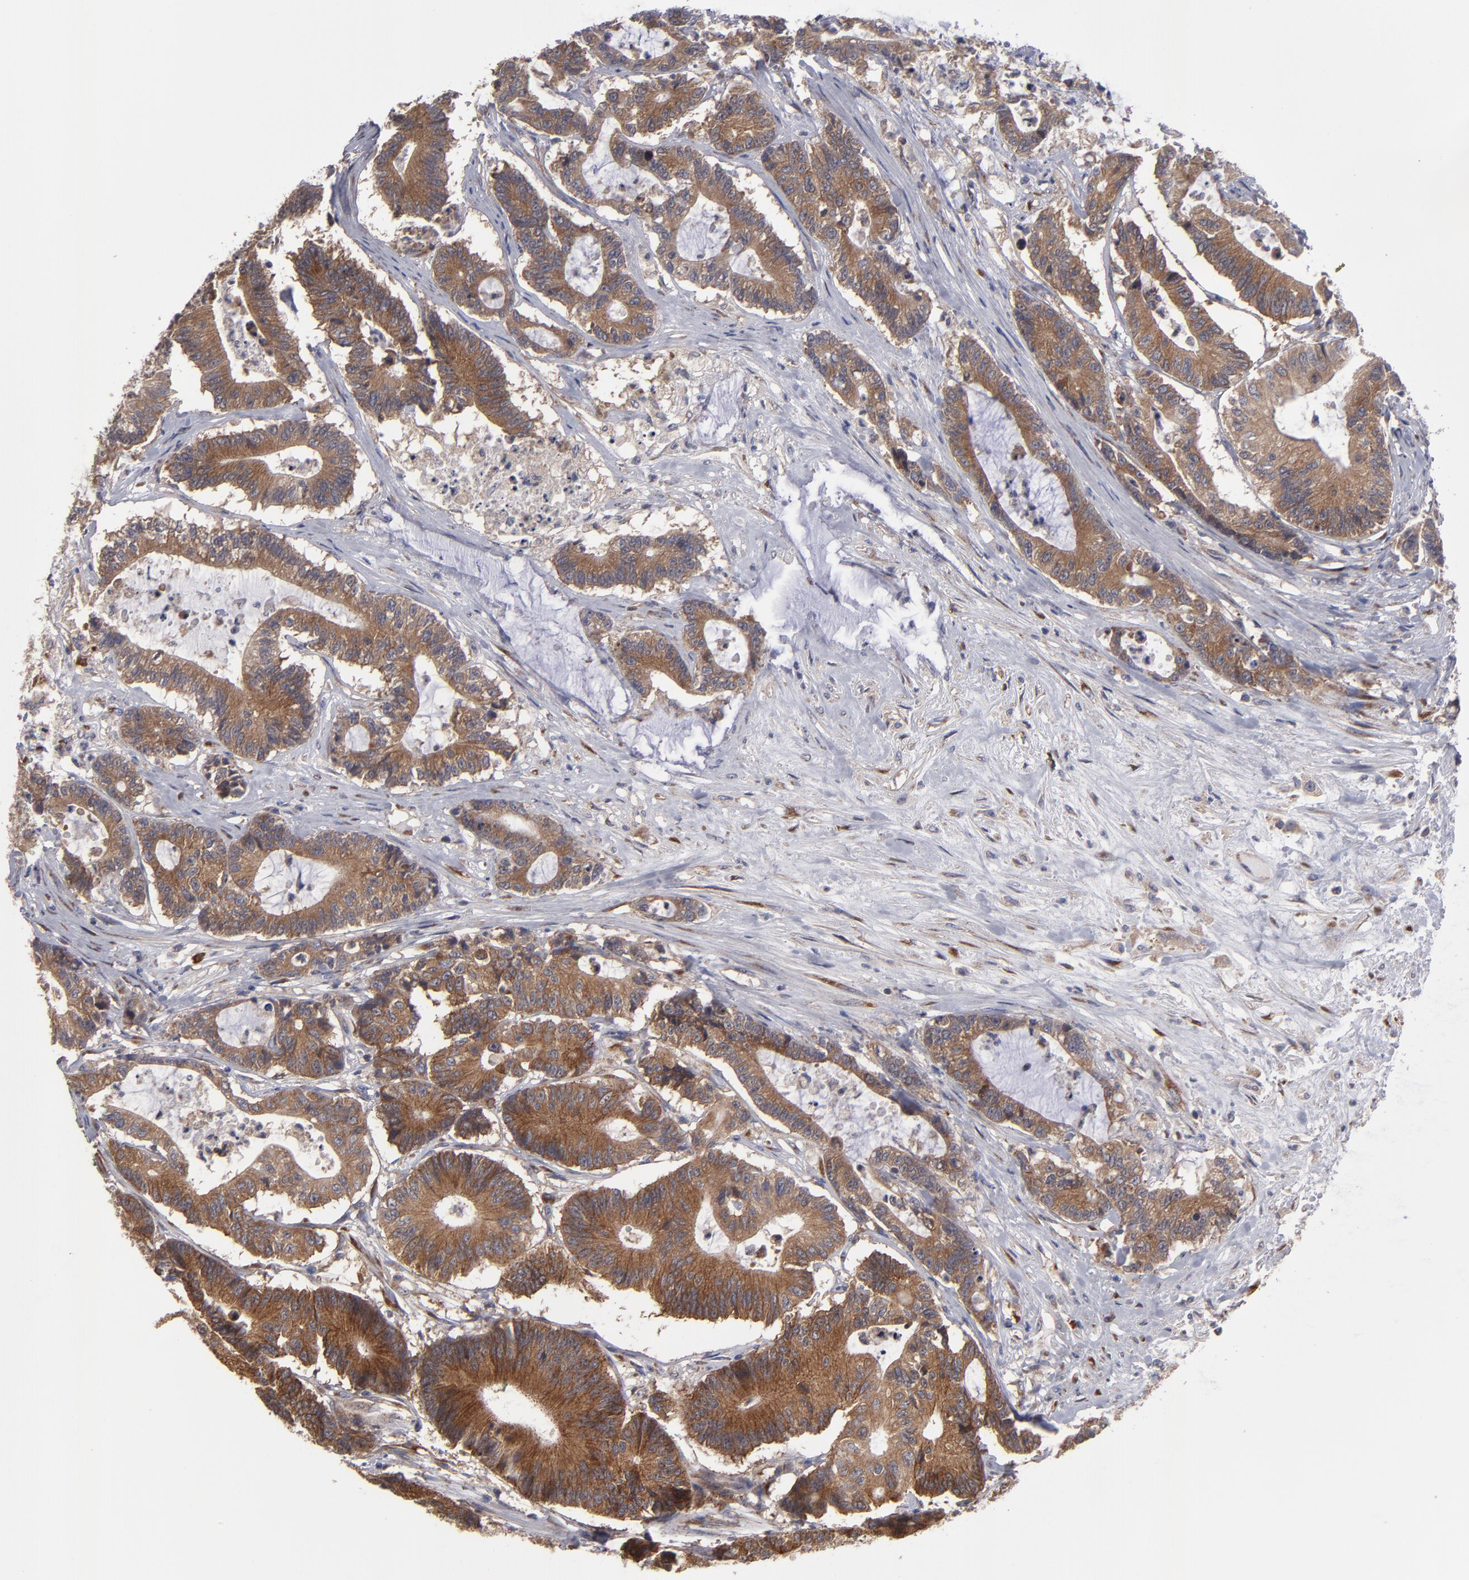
{"staining": {"intensity": "moderate", "quantity": ">75%", "location": "cytoplasmic/membranous"}, "tissue": "colorectal cancer", "cell_type": "Tumor cells", "image_type": "cancer", "snomed": [{"axis": "morphology", "description": "Adenocarcinoma, NOS"}, {"axis": "topography", "description": "Colon"}], "caption": "An image of human colorectal cancer stained for a protein displays moderate cytoplasmic/membranous brown staining in tumor cells.", "gene": "SND1", "patient": {"sex": "female", "age": 84}}